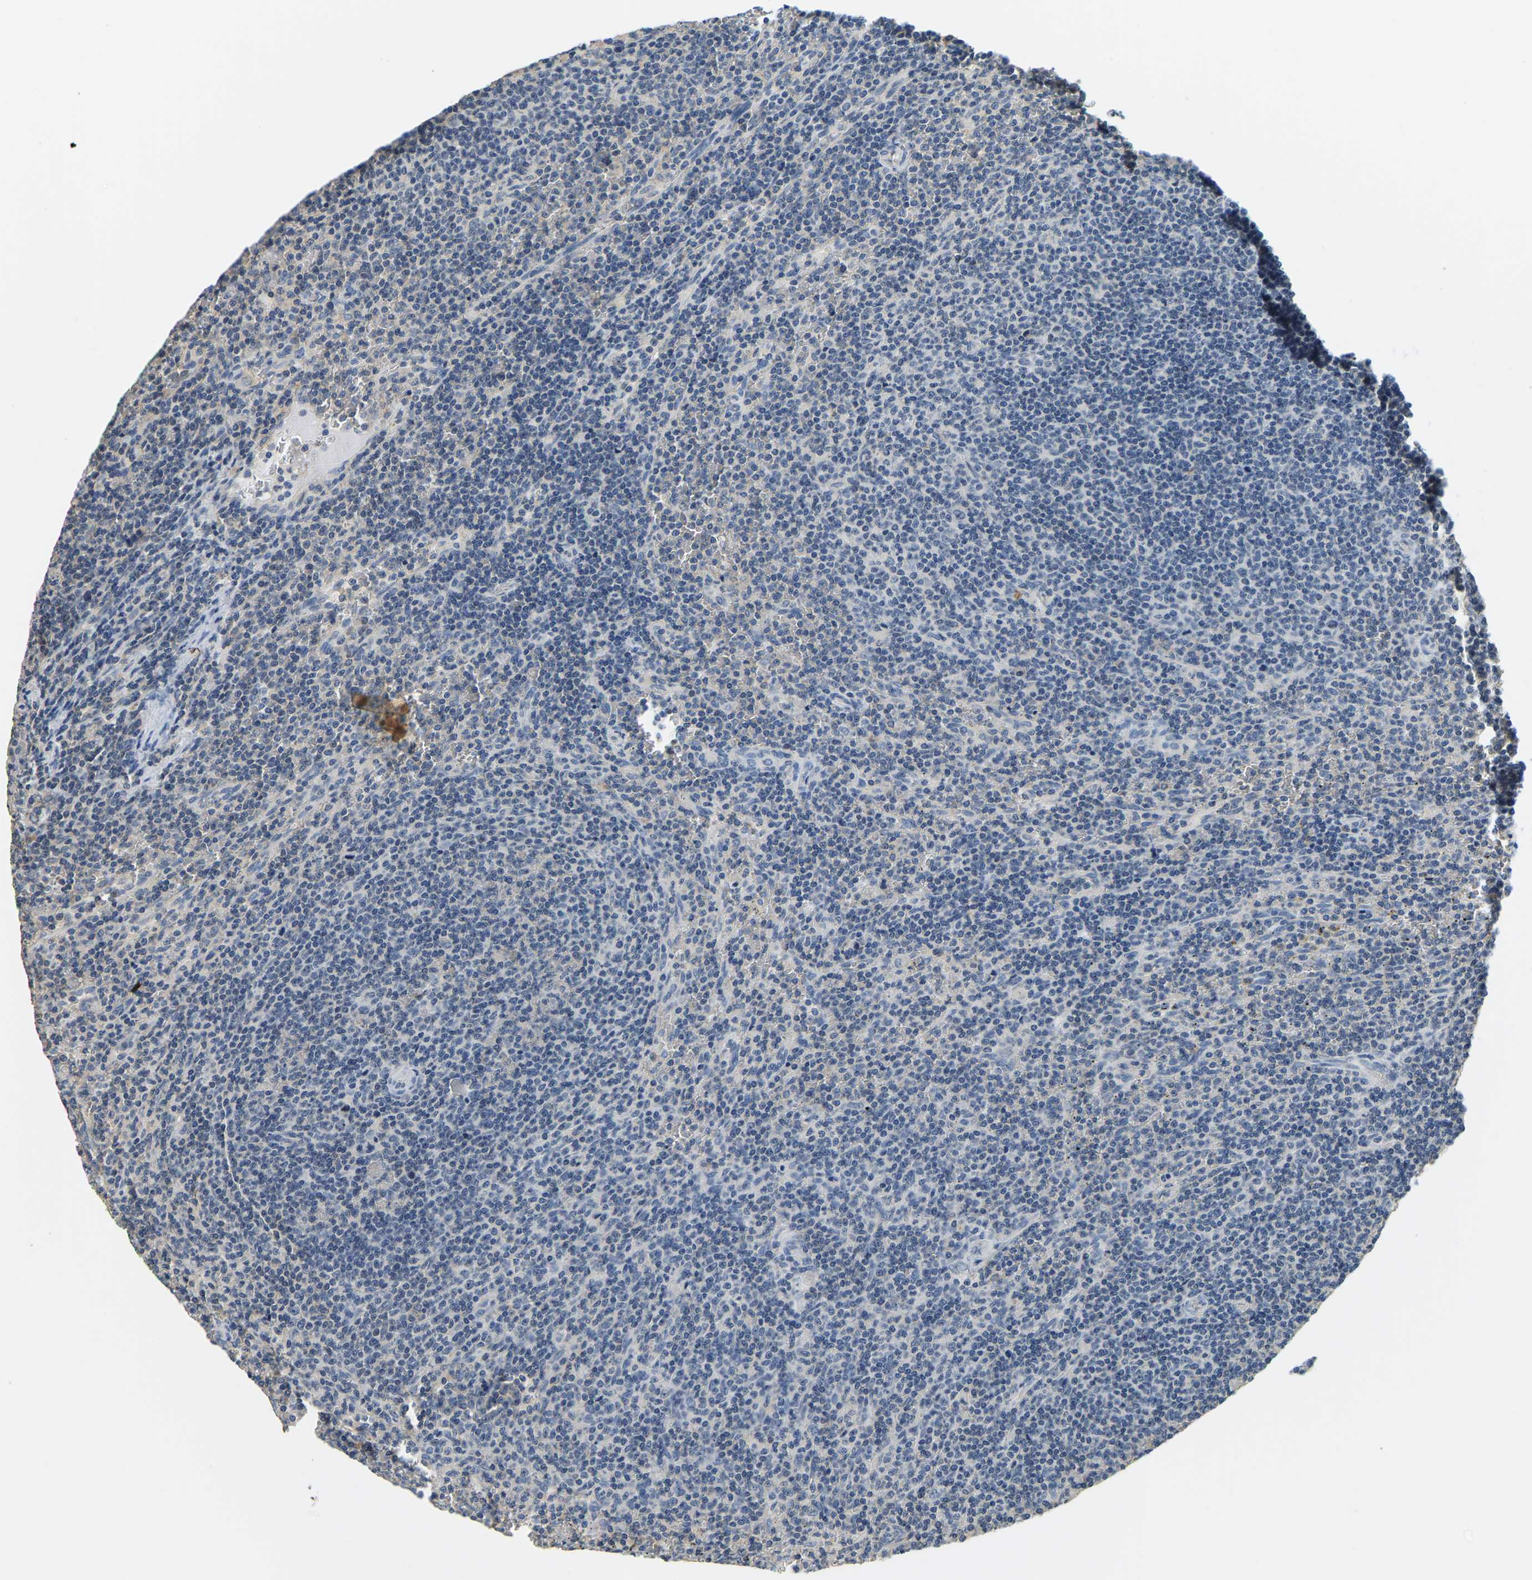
{"staining": {"intensity": "negative", "quantity": "none", "location": "none"}, "tissue": "lymphoma", "cell_type": "Tumor cells", "image_type": "cancer", "snomed": [{"axis": "morphology", "description": "Malignant lymphoma, non-Hodgkin's type, Low grade"}, {"axis": "topography", "description": "Spleen"}], "caption": "The image exhibits no staining of tumor cells in low-grade malignant lymphoma, non-Hodgkin's type.", "gene": "RRP1", "patient": {"sex": "female", "age": 50}}